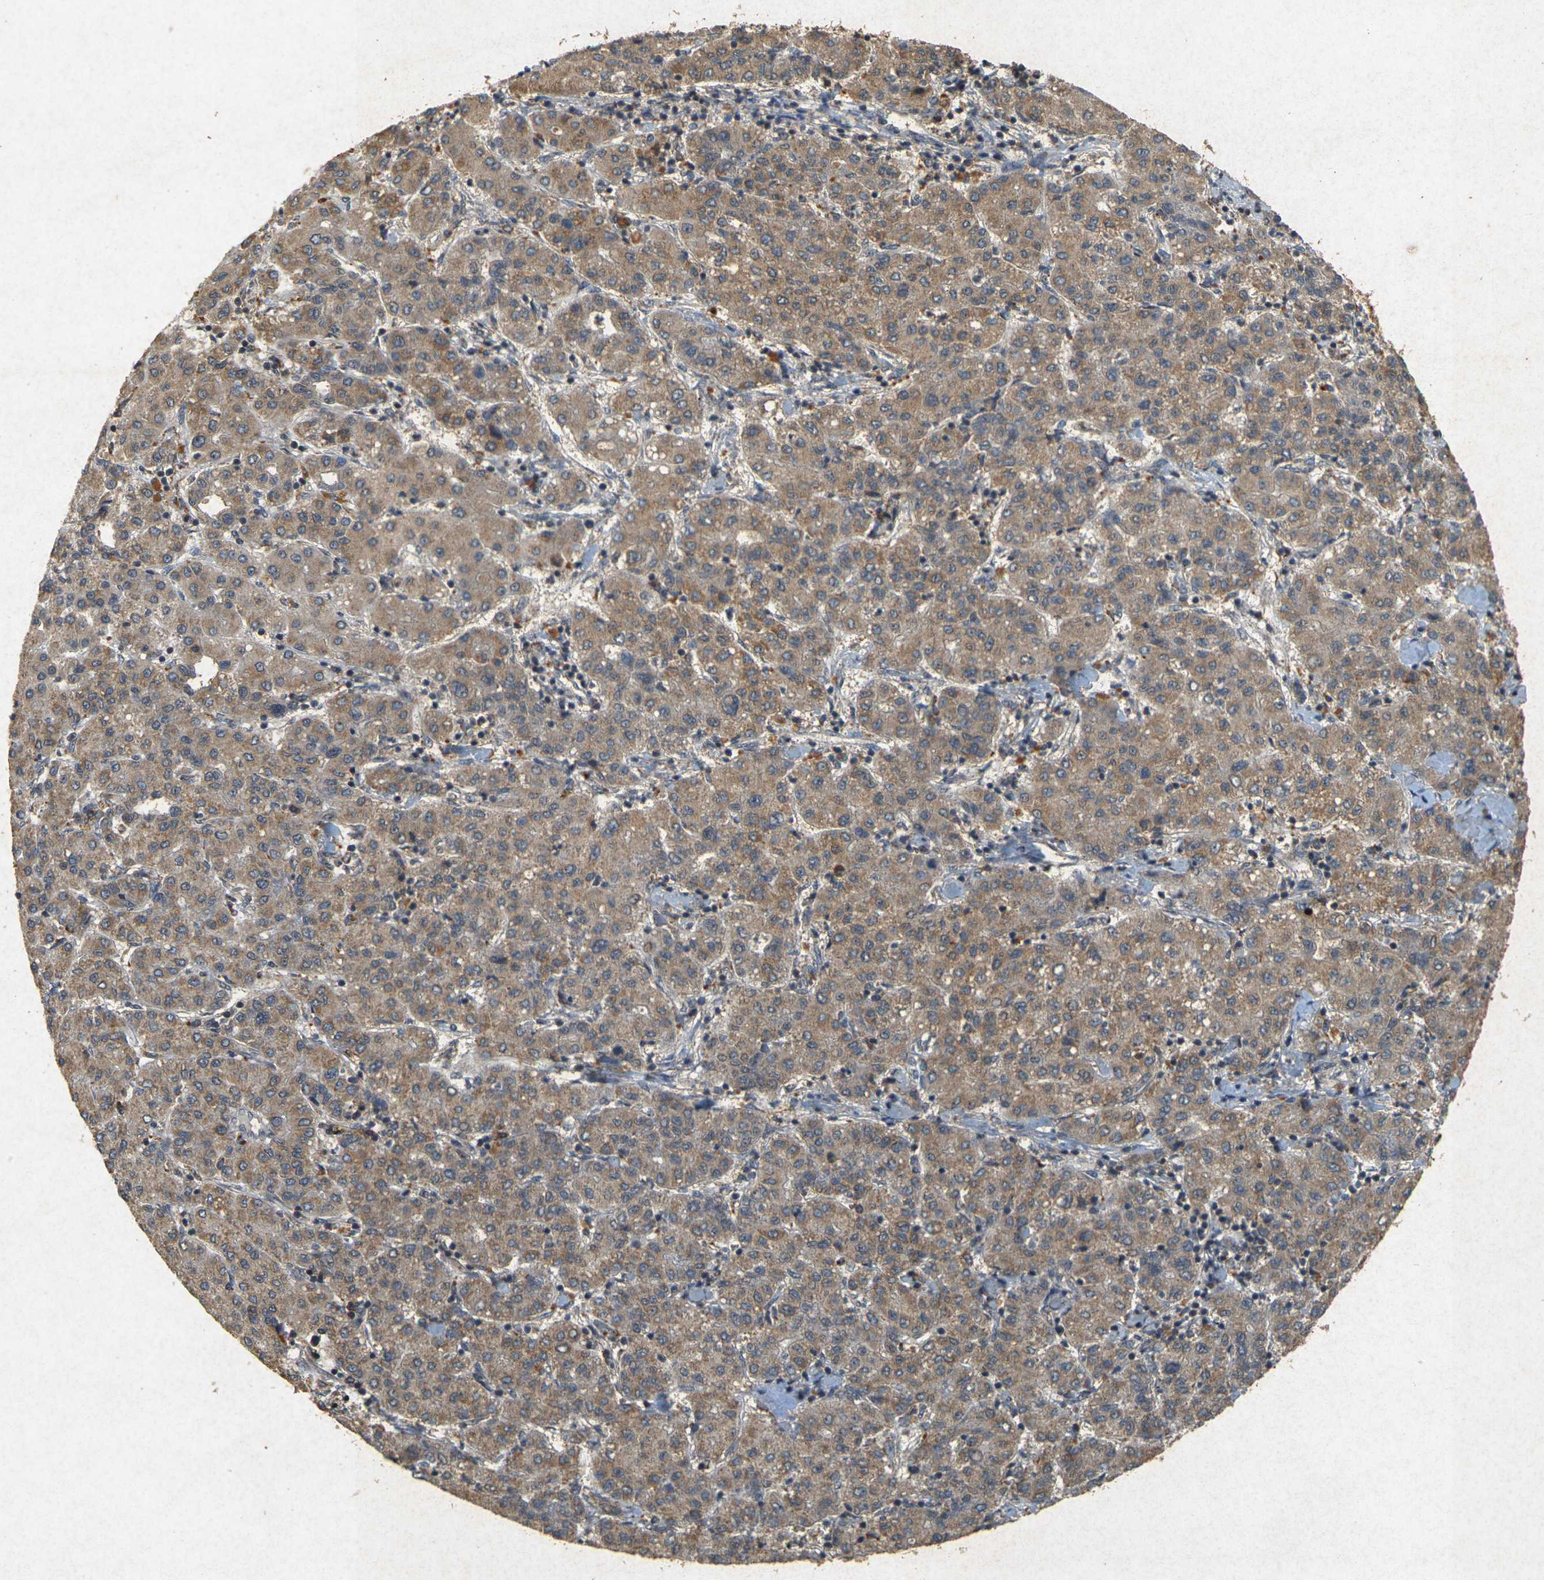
{"staining": {"intensity": "moderate", "quantity": ">75%", "location": "cytoplasmic/membranous"}, "tissue": "liver cancer", "cell_type": "Tumor cells", "image_type": "cancer", "snomed": [{"axis": "morphology", "description": "Carcinoma, Hepatocellular, NOS"}, {"axis": "topography", "description": "Liver"}], "caption": "Immunohistochemistry (IHC) (DAB (3,3'-diaminobenzidine)) staining of liver hepatocellular carcinoma exhibits moderate cytoplasmic/membranous protein positivity in approximately >75% of tumor cells.", "gene": "ERN1", "patient": {"sex": "male", "age": 65}}